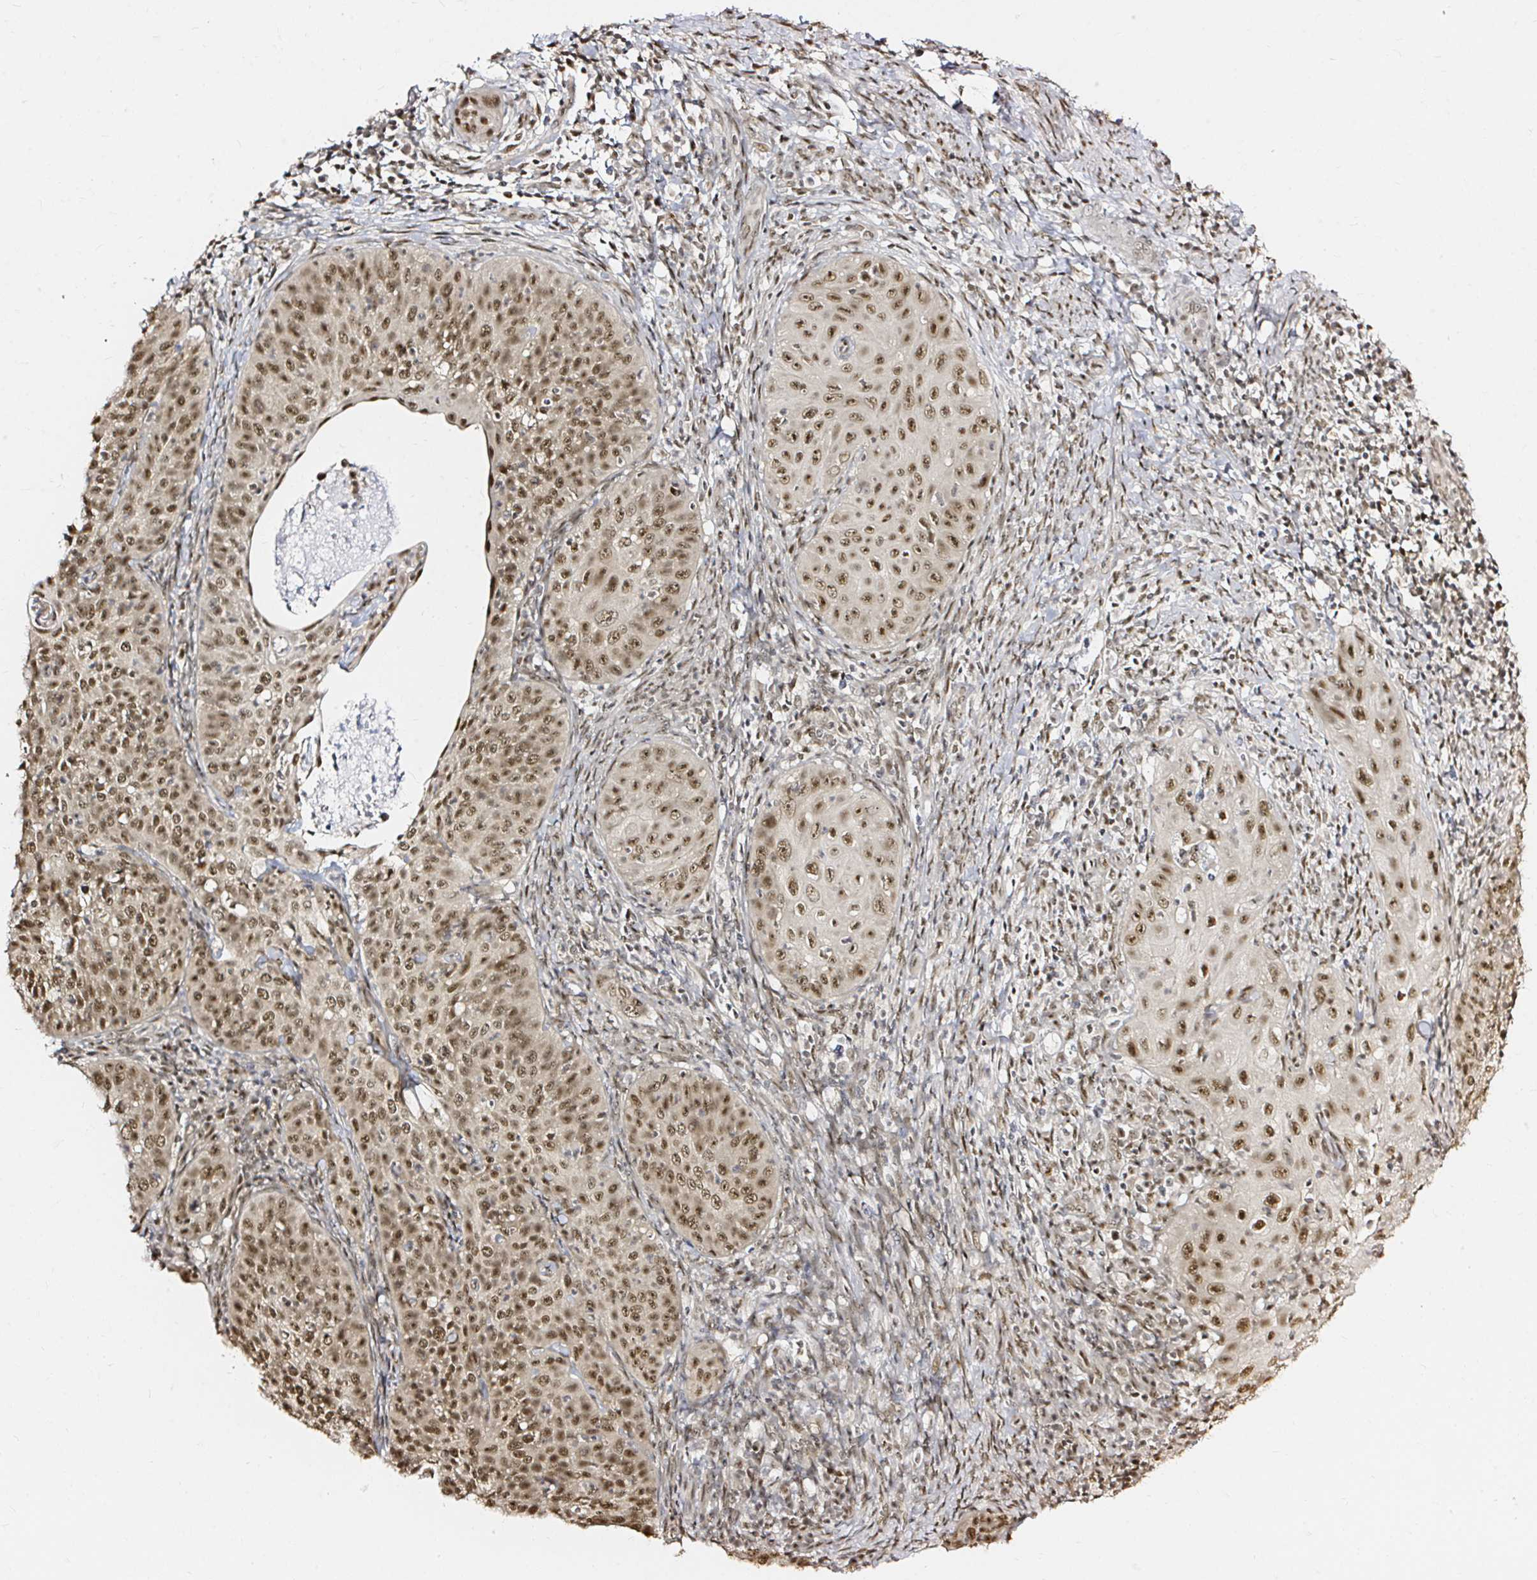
{"staining": {"intensity": "moderate", "quantity": ">75%", "location": "nuclear"}, "tissue": "cervical cancer", "cell_type": "Tumor cells", "image_type": "cancer", "snomed": [{"axis": "morphology", "description": "Squamous cell carcinoma, NOS"}, {"axis": "topography", "description": "Cervix"}], "caption": "High-magnification brightfield microscopy of cervical squamous cell carcinoma stained with DAB (brown) and counterstained with hematoxylin (blue). tumor cells exhibit moderate nuclear positivity is seen in approximately>75% of cells.", "gene": "SNRPC", "patient": {"sex": "female", "age": 30}}